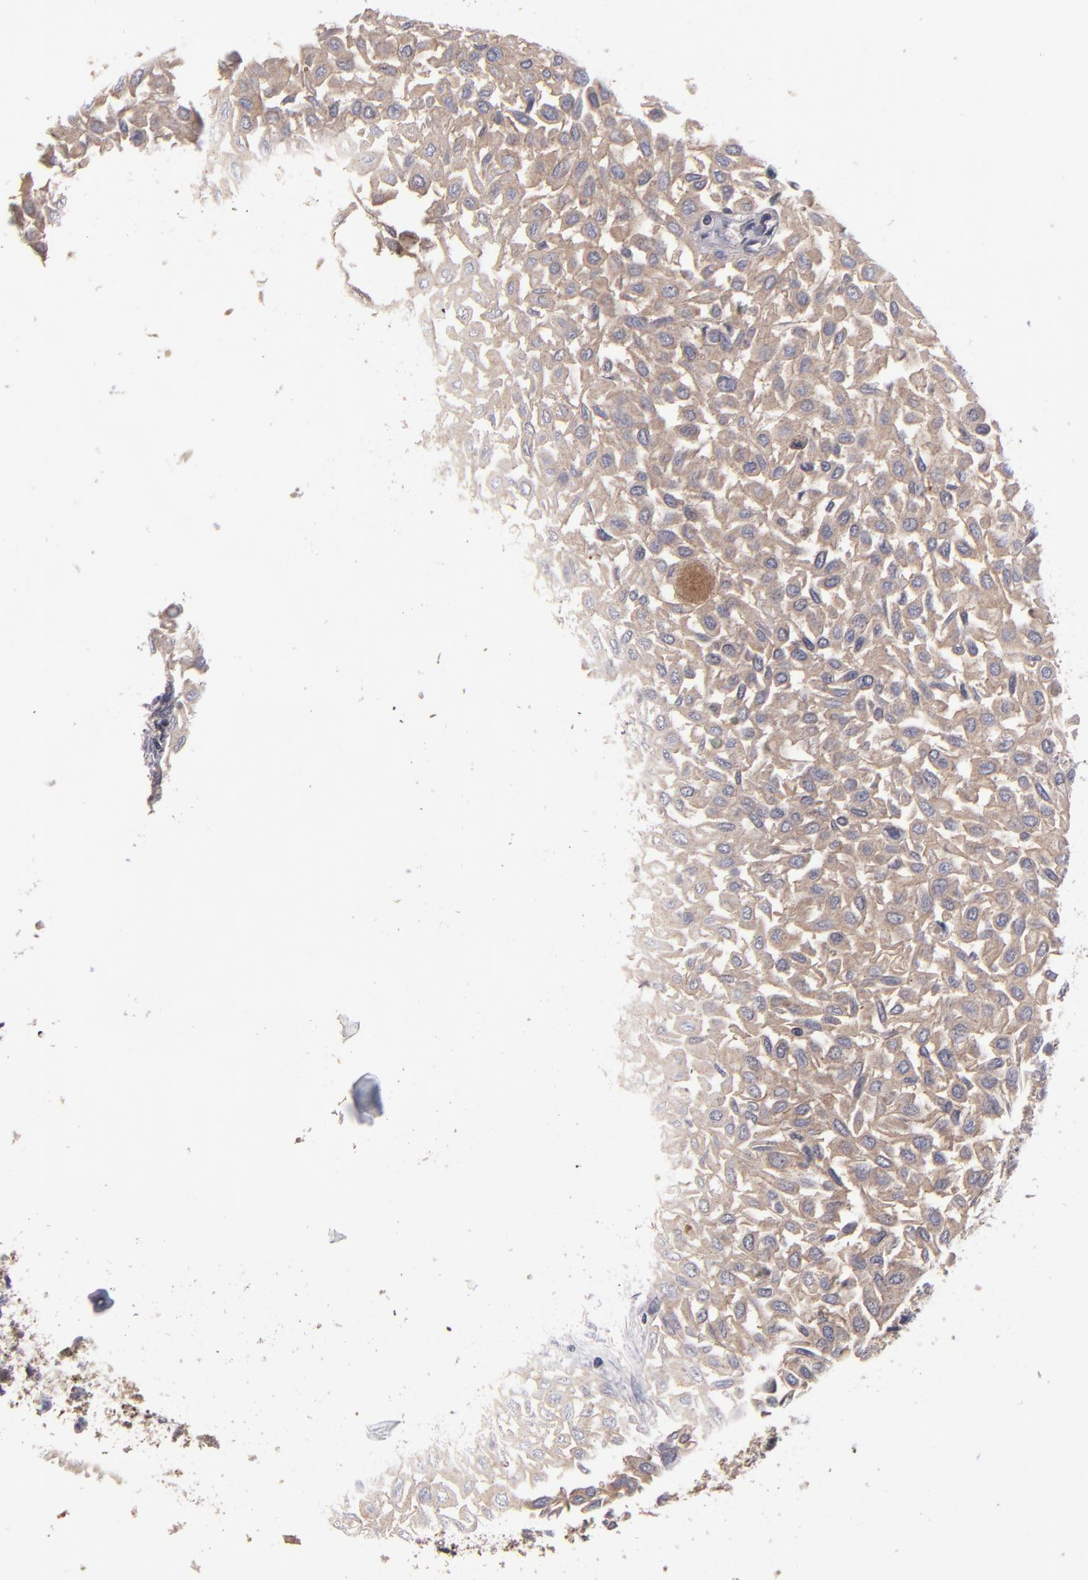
{"staining": {"intensity": "moderate", "quantity": ">75%", "location": "cytoplasmic/membranous"}, "tissue": "urothelial cancer", "cell_type": "Tumor cells", "image_type": "cancer", "snomed": [{"axis": "morphology", "description": "Urothelial carcinoma, Low grade"}, {"axis": "topography", "description": "Urinary bladder"}], "caption": "Immunohistochemical staining of human urothelial carcinoma (low-grade) reveals moderate cytoplasmic/membranous protein positivity in about >75% of tumor cells. (DAB IHC with brightfield microscopy, high magnification).", "gene": "NF2", "patient": {"sex": "male", "age": 64}}